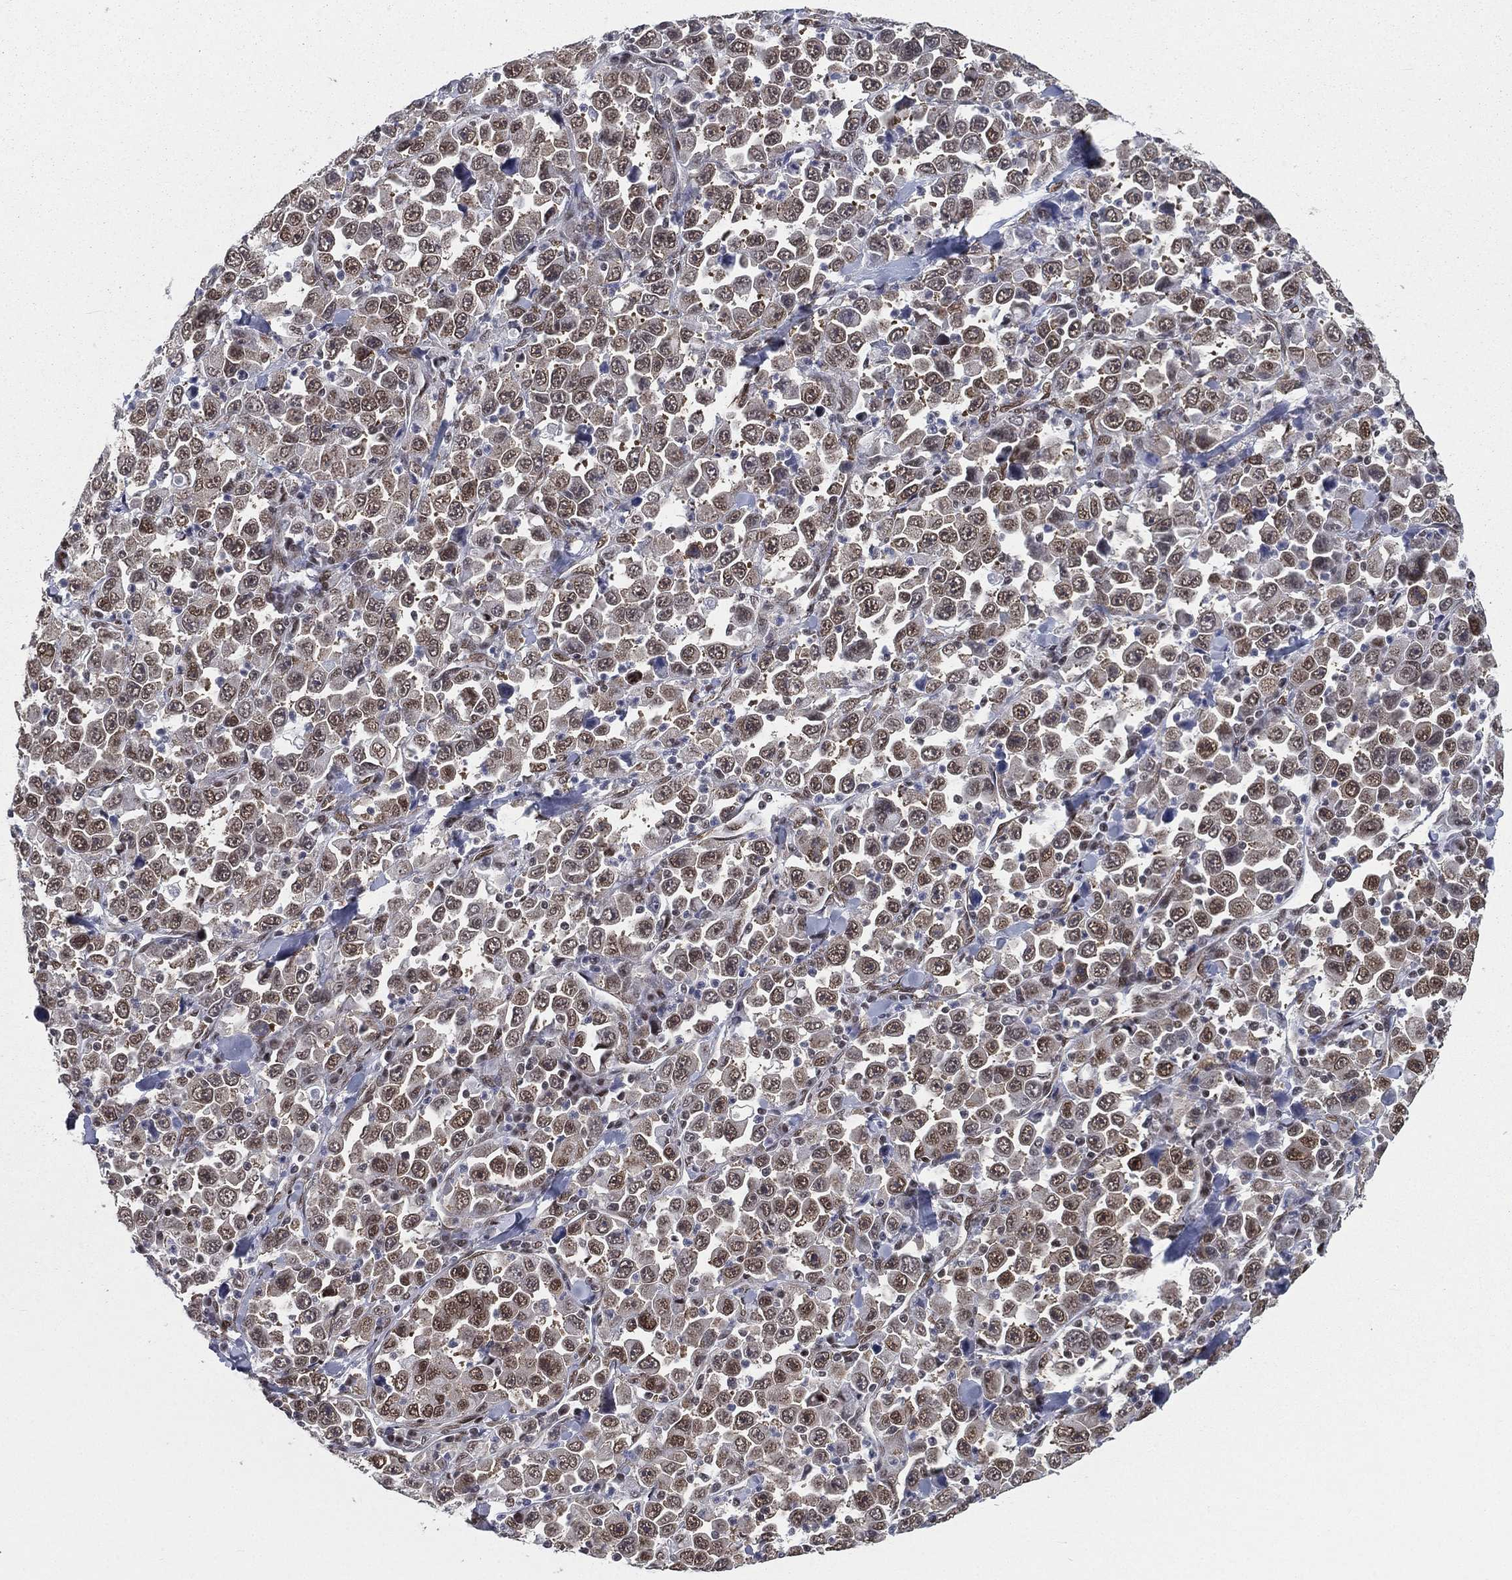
{"staining": {"intensity": "moderate", "quantity": "25%-75%", "location": "nuclear"}, "tissue": "stomach cancer", "cell_type": "Tumor cells", "image_type": "cancer", "snomed": [{"axis": "morphology", "description": "Normal tissue, NOS"}, {"axis": "morphology", "description": "Adenocarcinoma, NOS"}, {"axis": "topography", "description": "Stomach, upper"}, {"axis": "topography", "description": "Stomach"}], "caption": "A photomicrograph of adenocarcinoma (stomach) stained for a protein demonstrates moderate nuclear brown staining in tumor cells. (IHC, brightfield microscopy, high magnification).", "gene": "FUBP3", "patient": {"sex": "male", "age": 59}}